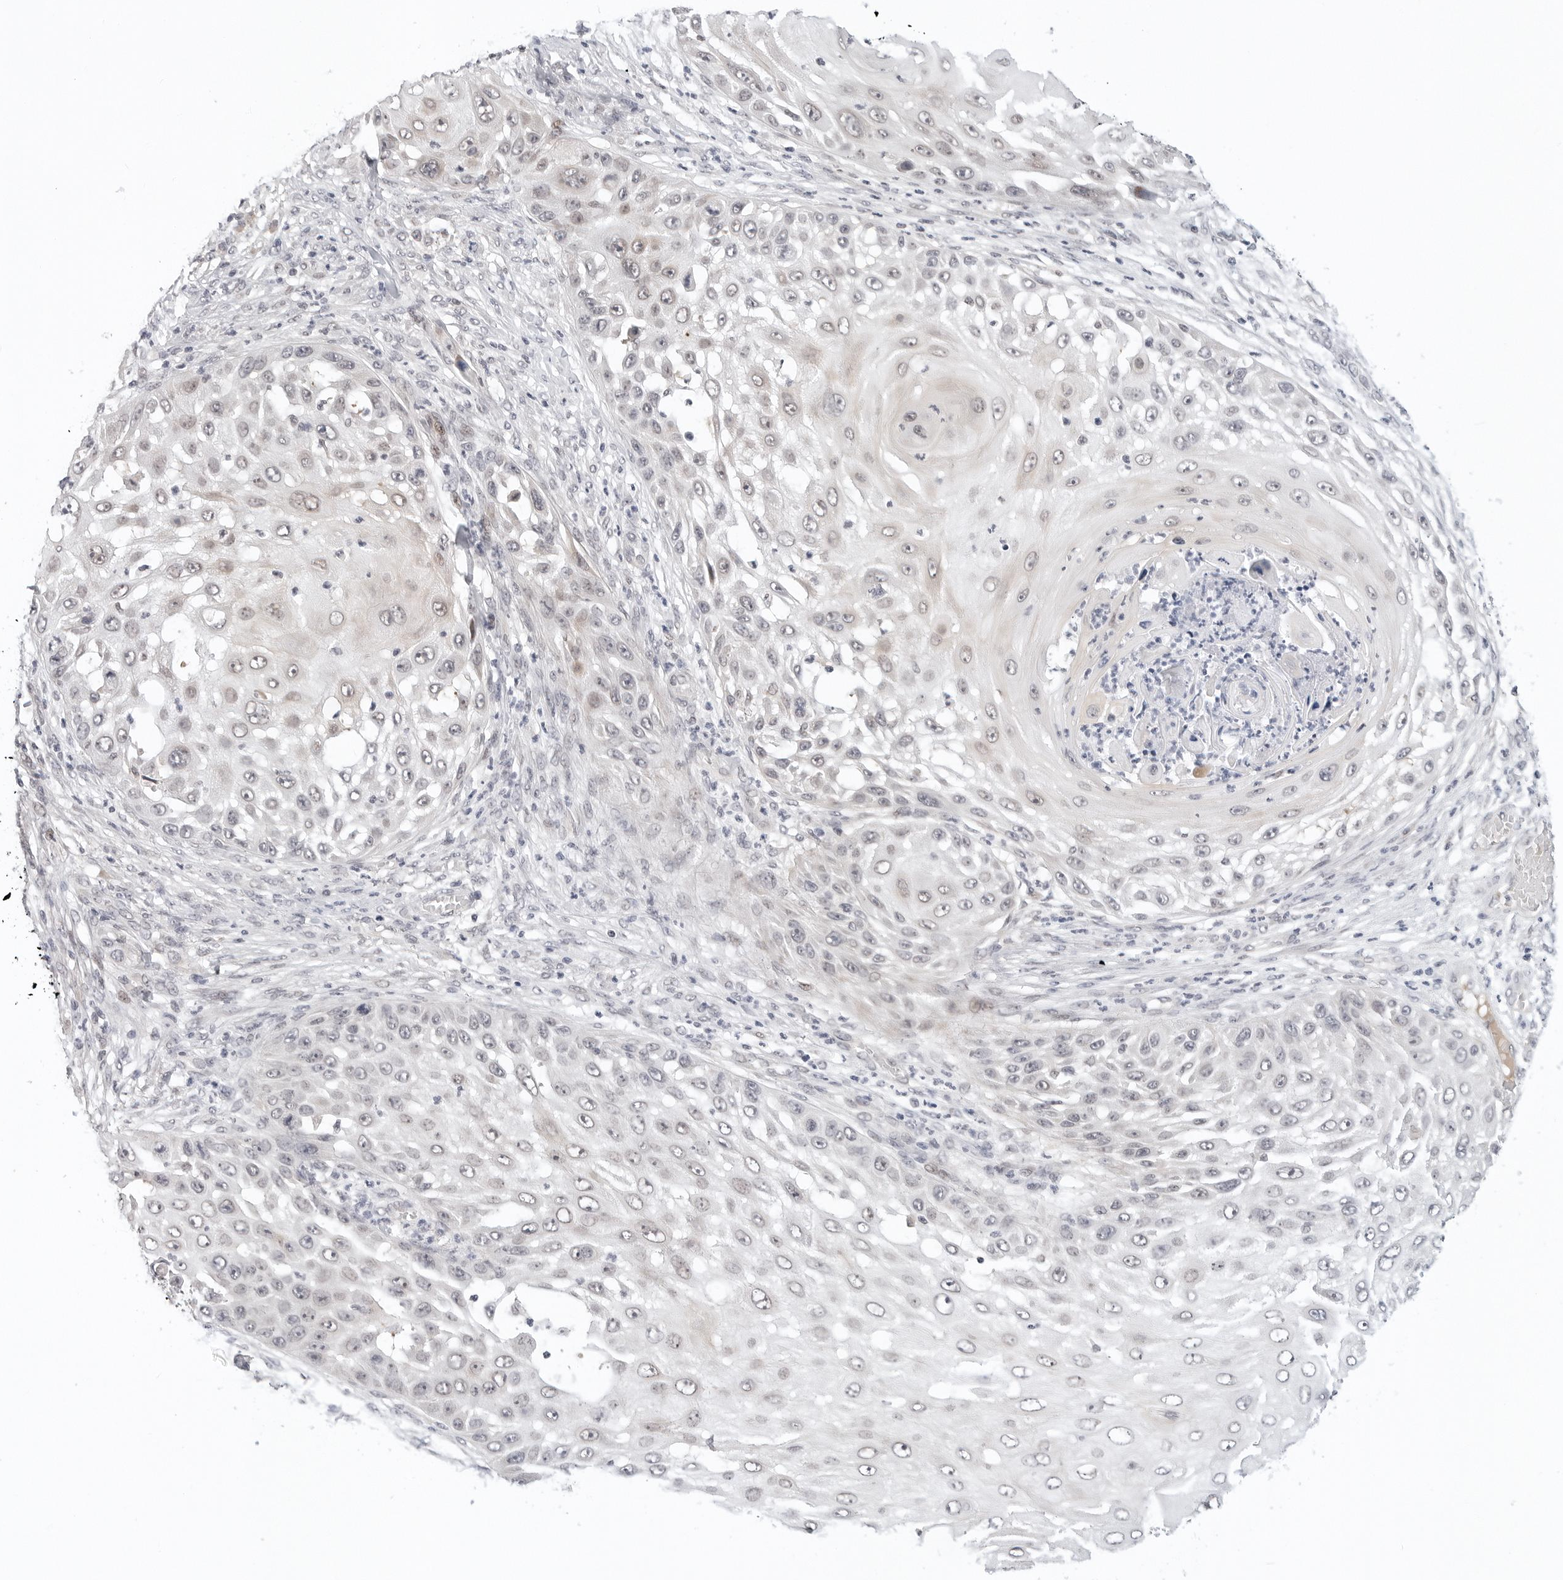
{"staining": {"intensity": "negative", "quantity": "none", "location": "none"}, "tissue": "skin cancer", "cell_type": "Tumor cells", "image_type": "cancer", "snomed": [{"axis": "morphology", "description": "Squamous cell carcinoma, NOS"}, {"axis": "topography", "description": "Skin"}], "caption": "Skin cancer stained for a protein using immunohistochemistry shows no expression tumor cells.", "gene": "TSEN2", "patient": {"sex": "female", "age": 44}}